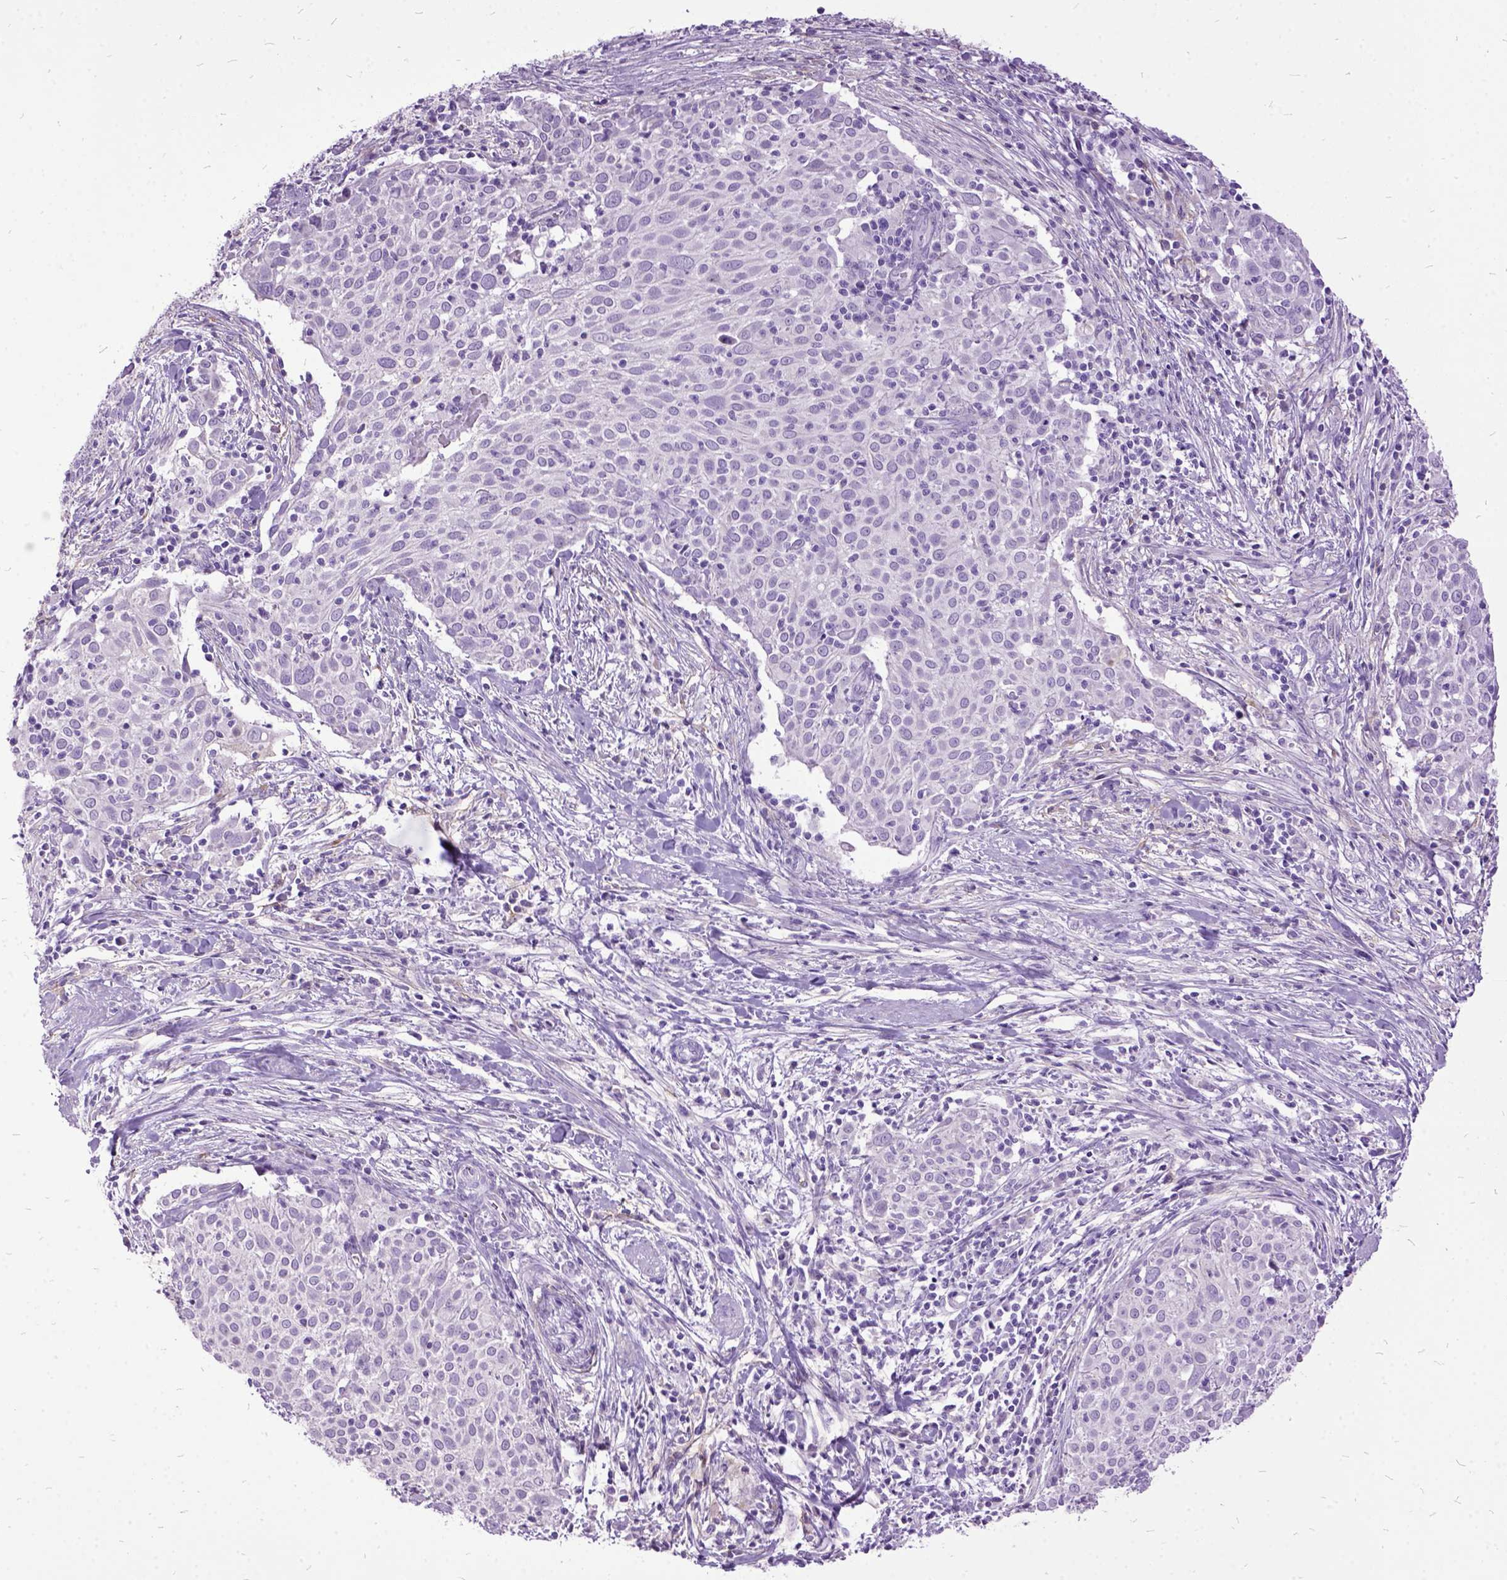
{"staining": {"intensity": "negative", "quantity": "none", "location": "none"}, "tissue": "cervical cancer", "cell_type": "Tumor cells", "image_type": "cancer", "snomed": [{"axis": "morphology", "description": "Squamous cell carcinoma, NOS"}, {"axis": "topography", "description": "Cervix"}], "caption": "This is a histopathology image of IHC staining of cervical cancer, which shows no positivity in tumor cells. (Immunohistochemistry (ihc), brightfield microscopy, high magnification).", "gene": "MME", "patient": {"sex": "female", "age": 39}}